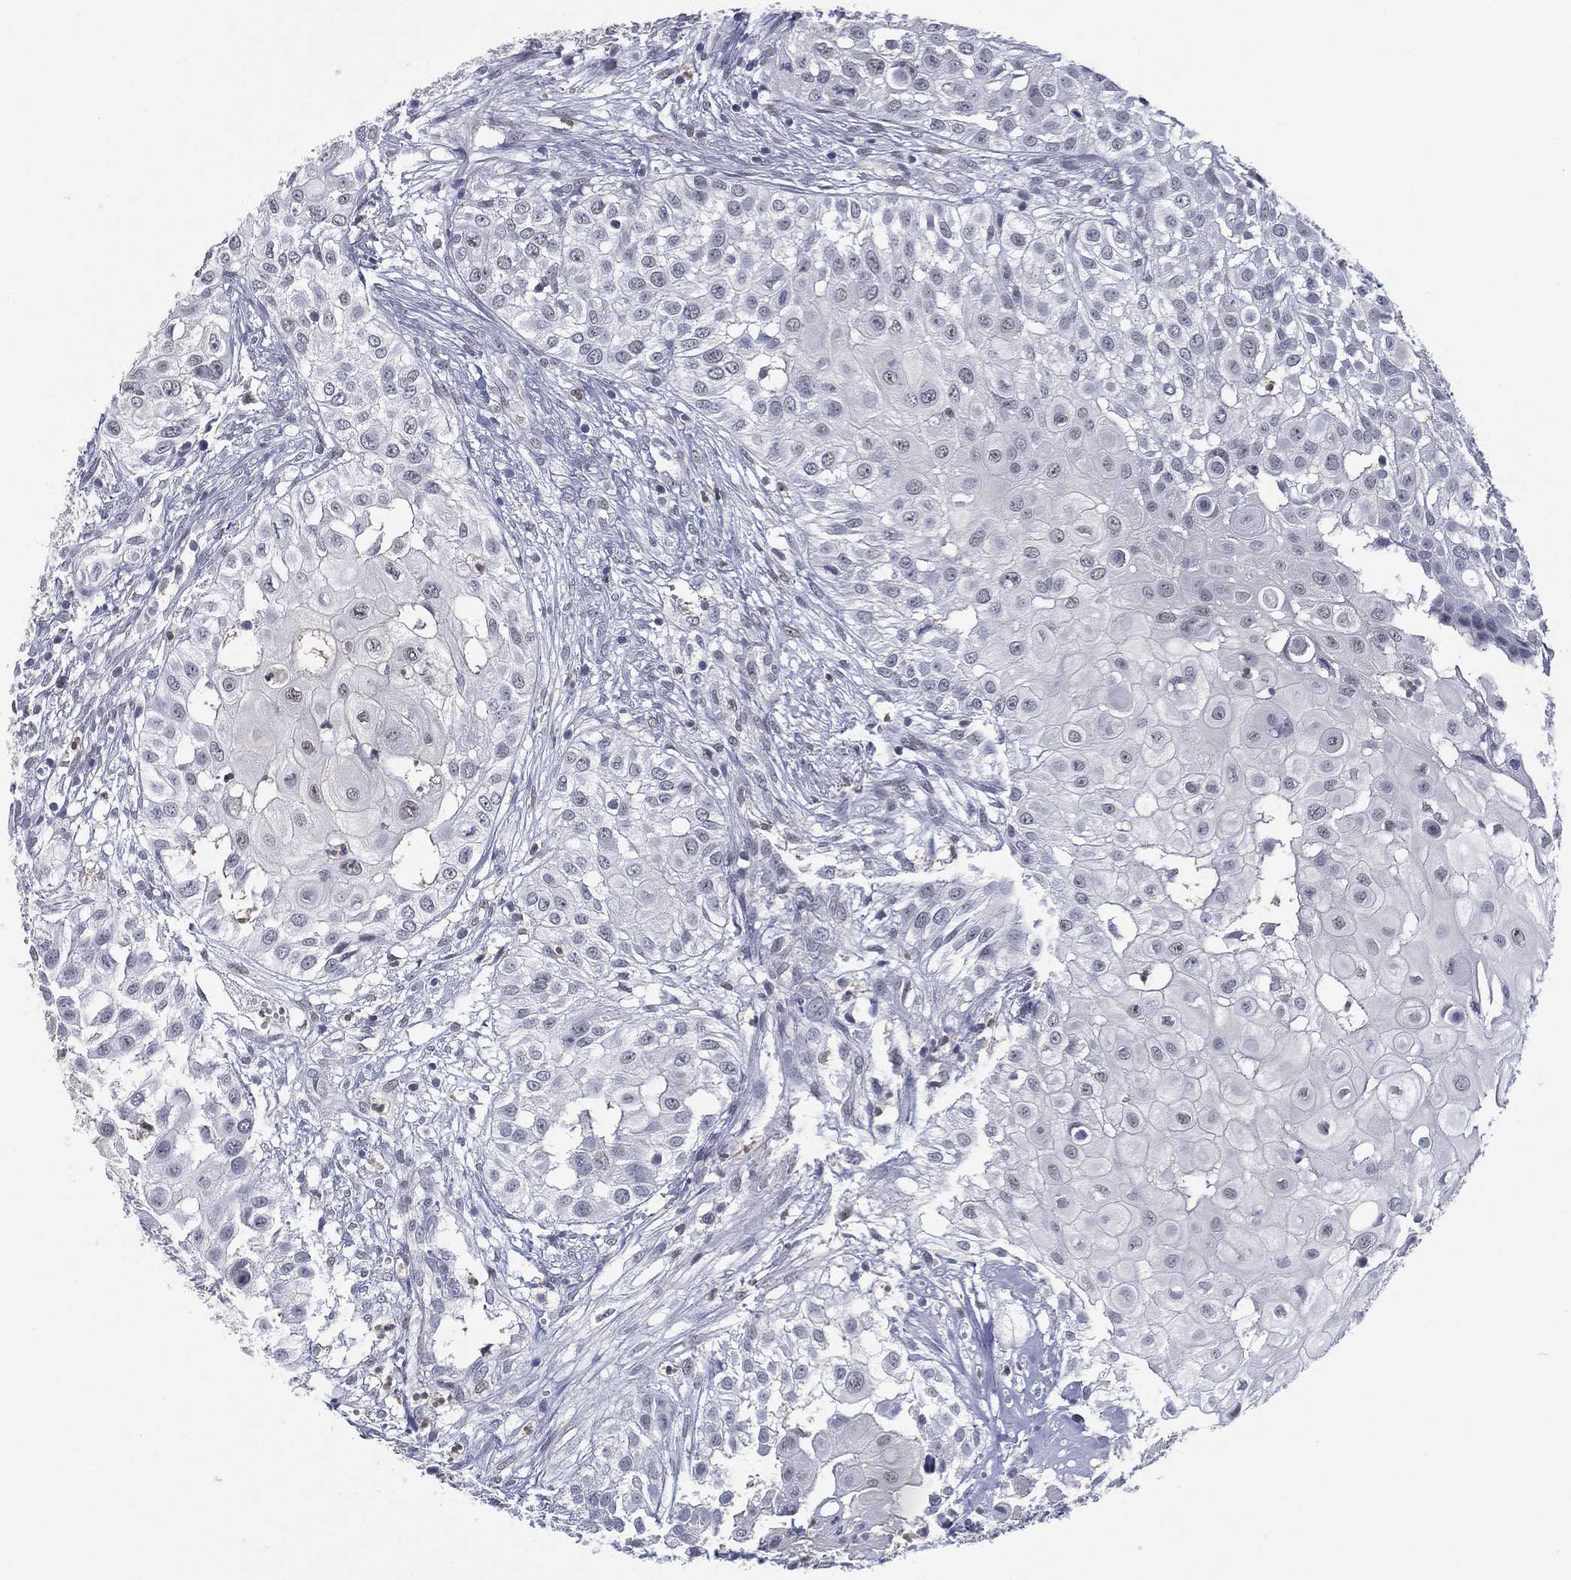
{"staining": {"intensity": "negative", "quantity": "none", "location": "none"}, "tissue": "urothelial cancer", "cell_type": "Tumor cells", "image_type": "cancer", "snomed": [{"axis": "morphology", "description": "Urothelial carcinoma, High grade"}, {"axis": "topography", "description": "Urinary bladder"}], "caption": "This micrograph is of high-grade urothelial carcinoma stained with IHC to label a protein in brown with the nuclei are counter-stained blue. There is no staining in tumor cells. (Immunohistochemistry (ihc), brightfield microscopy, high magnification).", "gene": "ZNF711", "patient": {"sex": "female", "age": 79}}